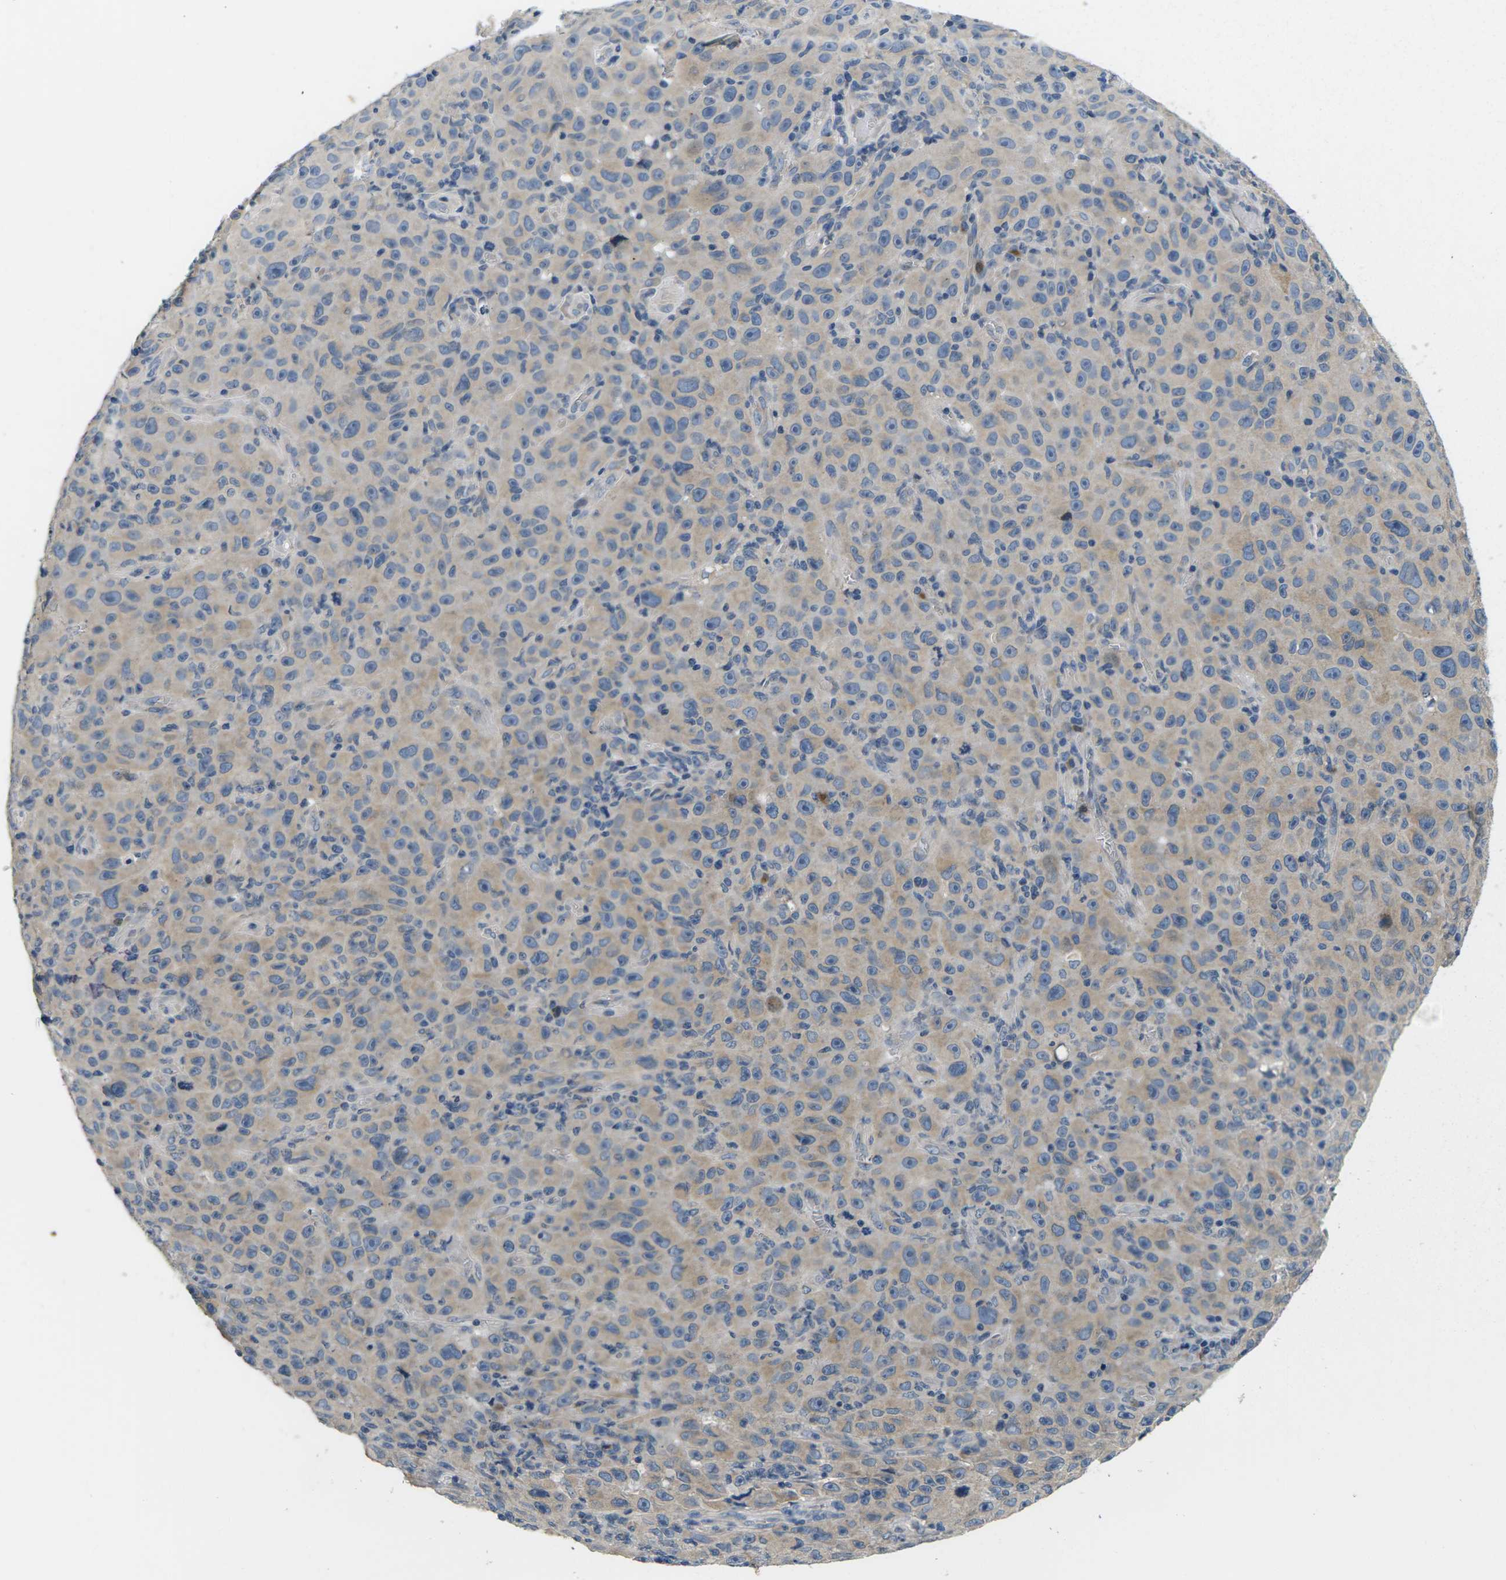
{"staining": {"intensity": "weak", "quantity": "<25%", "location": "cytoplasmic/membranous"}, "tissue": "melanoma", "cell_type": "Tumor cells", "image_type": "cancer", "snomed": [{"axis": "morphology", "description": "Malignant melanoma, NOS"}, {"axis": "topography", "description": "Skin"}], "caption": "Malignant melanoma was stained to show a protein in brown. There is no significant positivity in tumor cells. (DAB immunohistochemistry visualized using brightfield microscopy, high magnification).", "gene": "ERGIC3", "patient": {"sex": "female", "age": 82}}